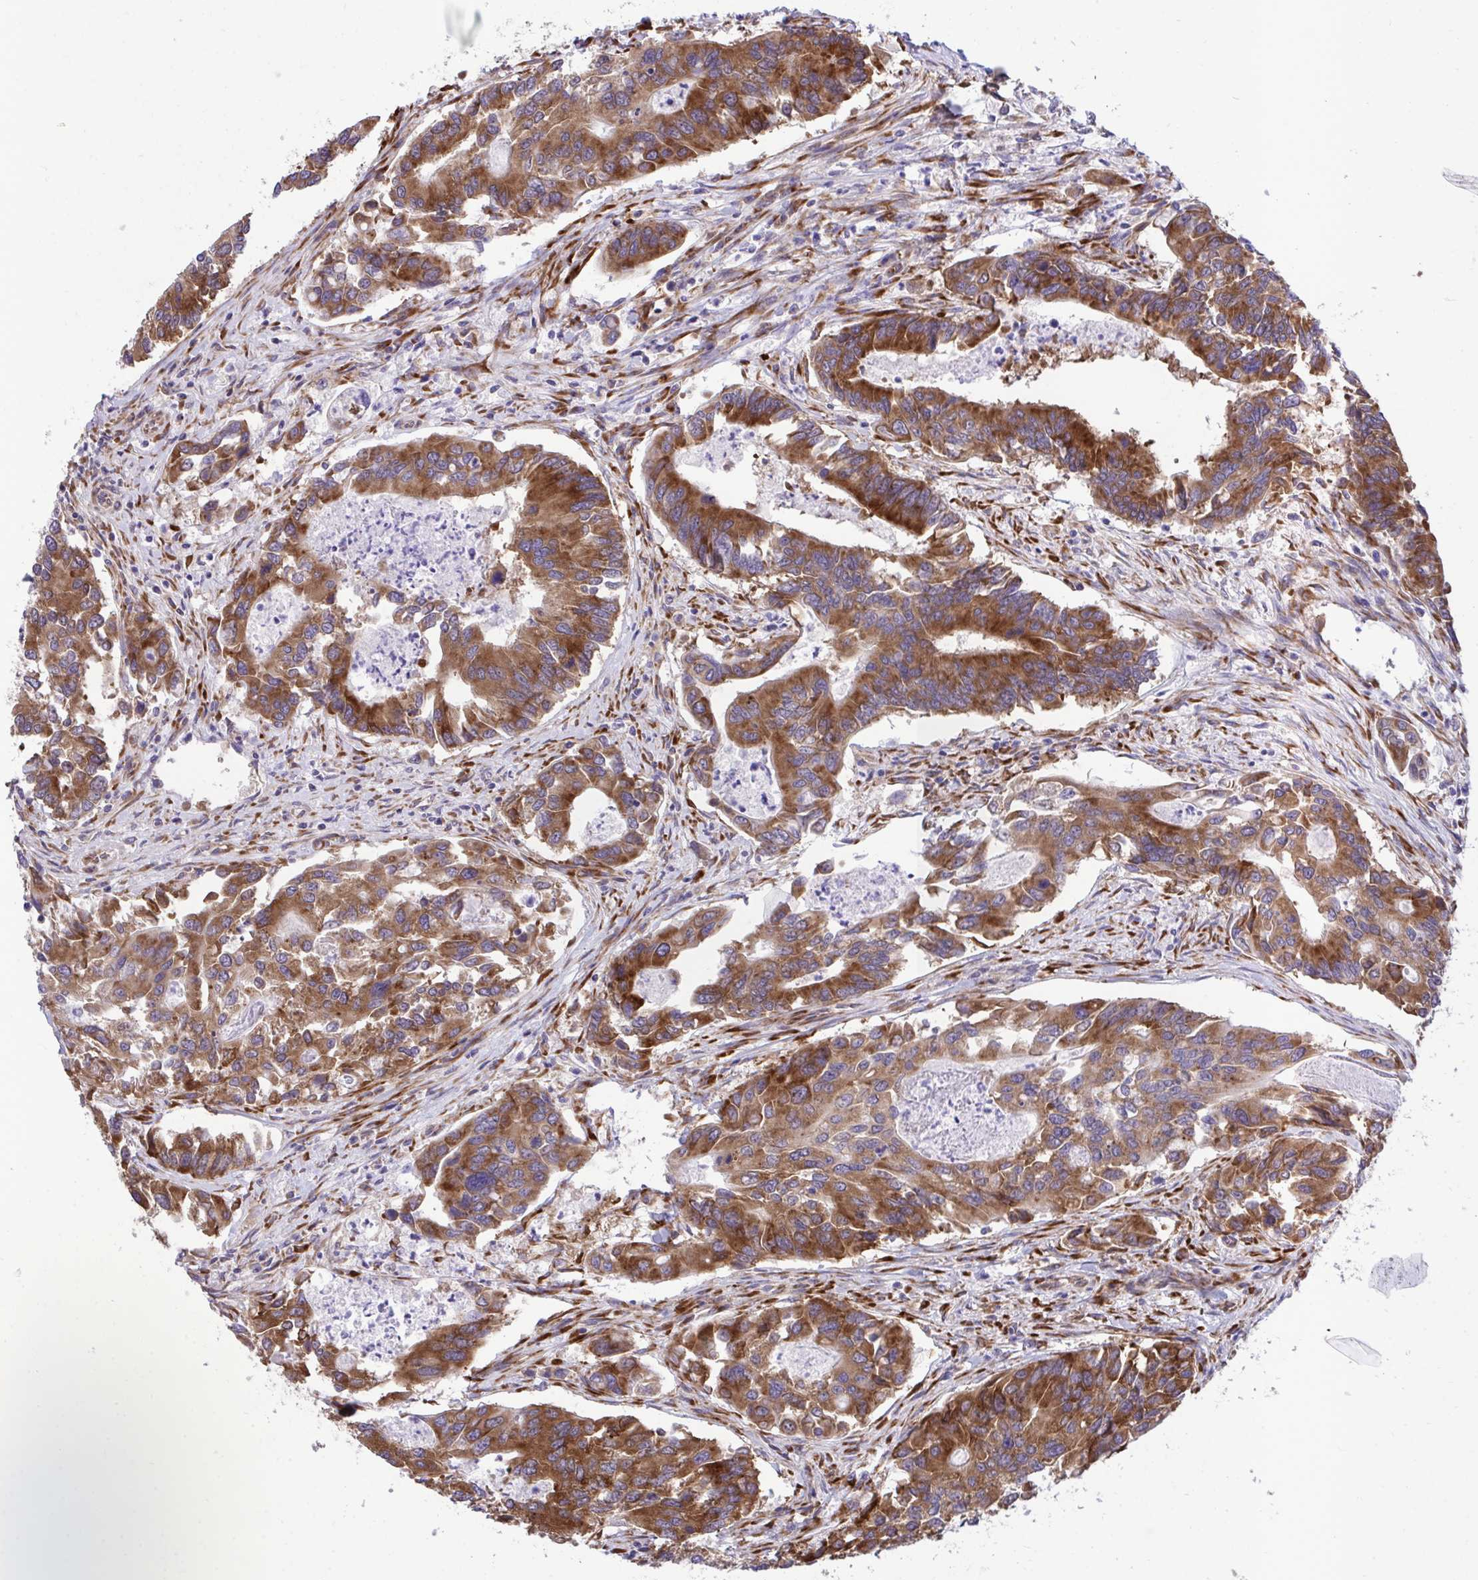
{"staining": {"intensity": "moderate", "quantity": ">75%", "location": "cytoplasmic/membranous"}, "tissue": "colorectal cancer", "cell_type": "Tumor cells", "image_type": "cancer", "snomed": [{"axis": "morphology", "description": "Adenocarcinoma, NOS"}, {"axis": "topography", "description": "Colon"}], "caption": "This is an image of immunohistochemistry staining of colorectal adenocarcinoma, which shows moderate positivity in the cytoplasmic/membranous of tumor cells.", "gene": "RPS15", "patient": {"sex": "female", "age": 67}}